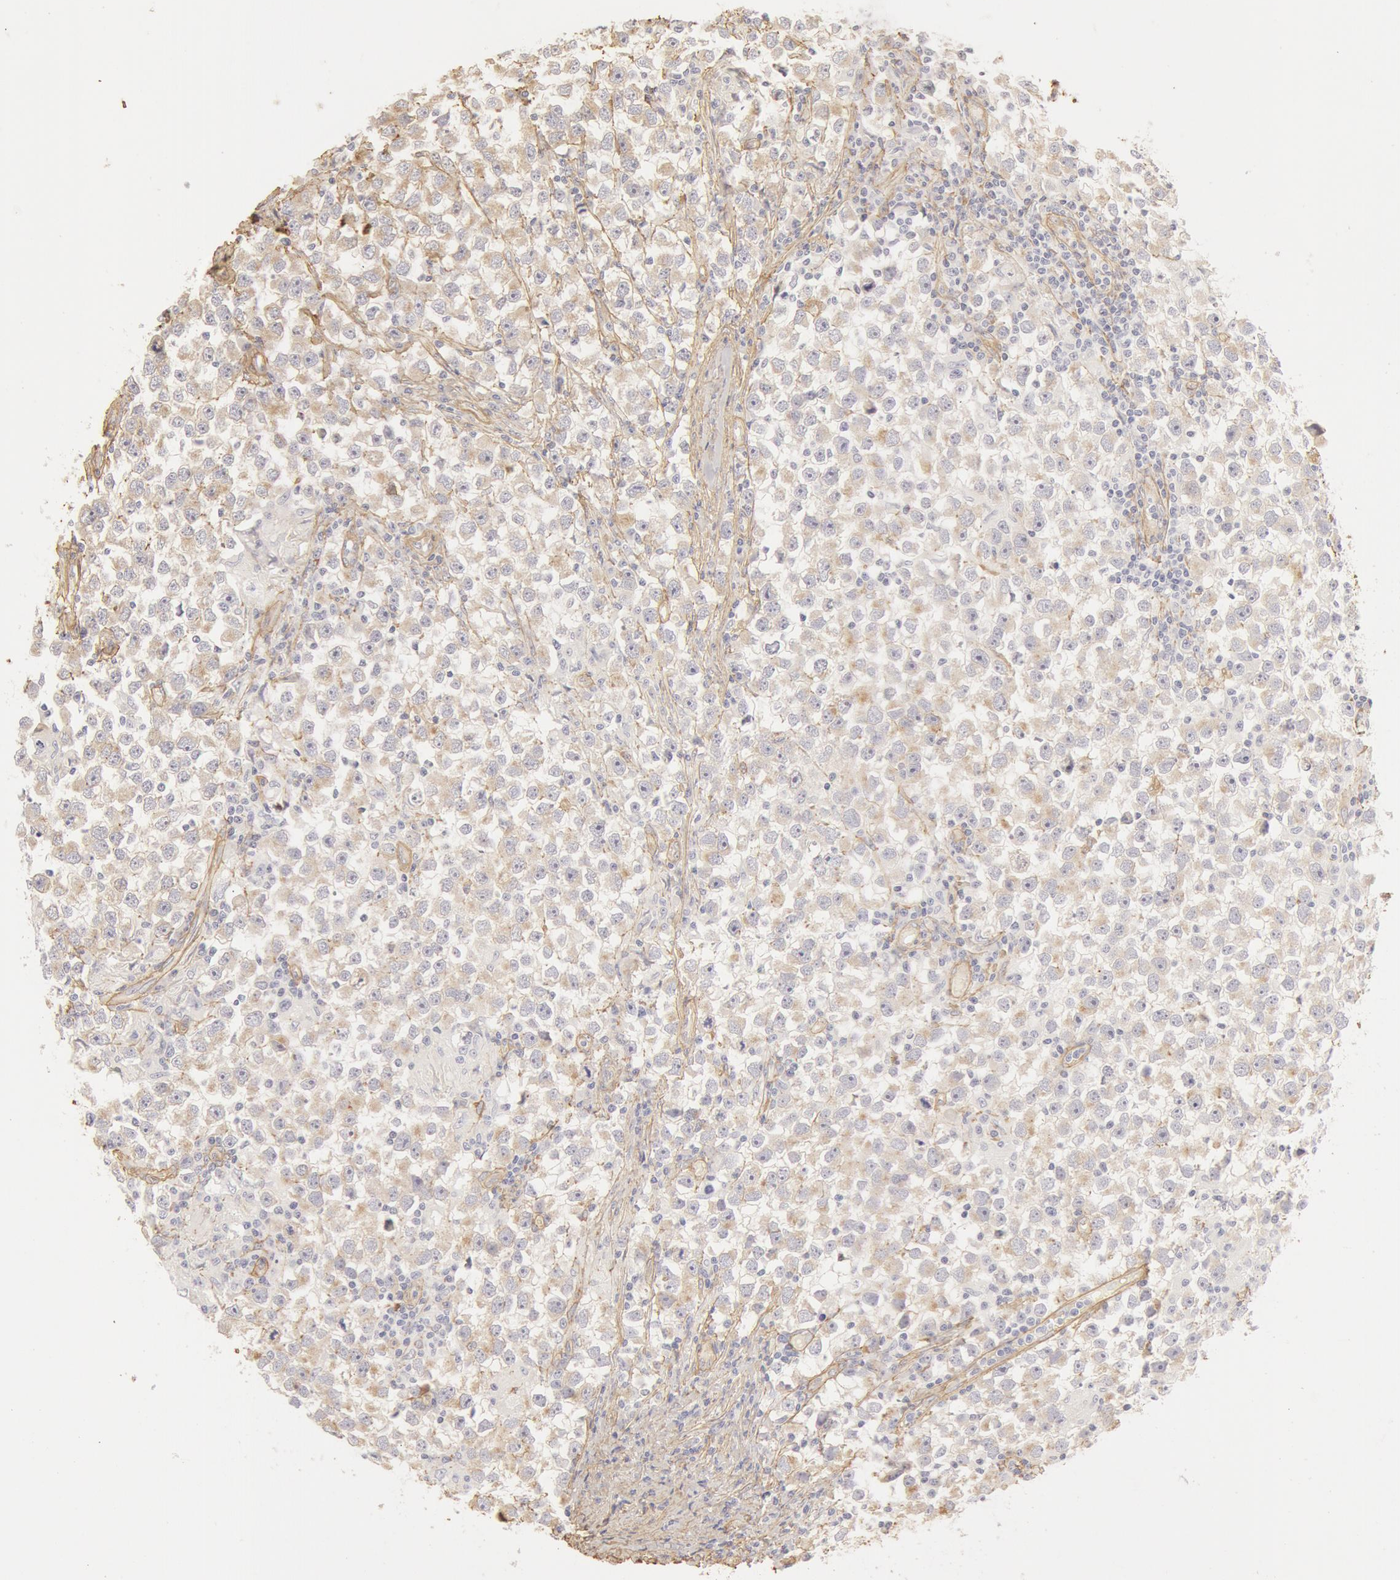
{"staining": {"intensity": "weak", "quantity": "25%-75%", "location": "cytoplasmic/membranous"}, "tissue": "testis cancer", "cell_type": "Tumor cells", "image_type": "cancer", "snomed": [{"axis": "morphology", "description": "Seminoma, NOS"}, {"axis": "topography", "description": "Testis"}], "caption": "This is an image of IHC staining of testis seminoma, which shows weak positivity in the cytoplasmic/membranous of tumor cells.", "gene": "COL4A1", "patient": {"sex": "male", "age": 33}}